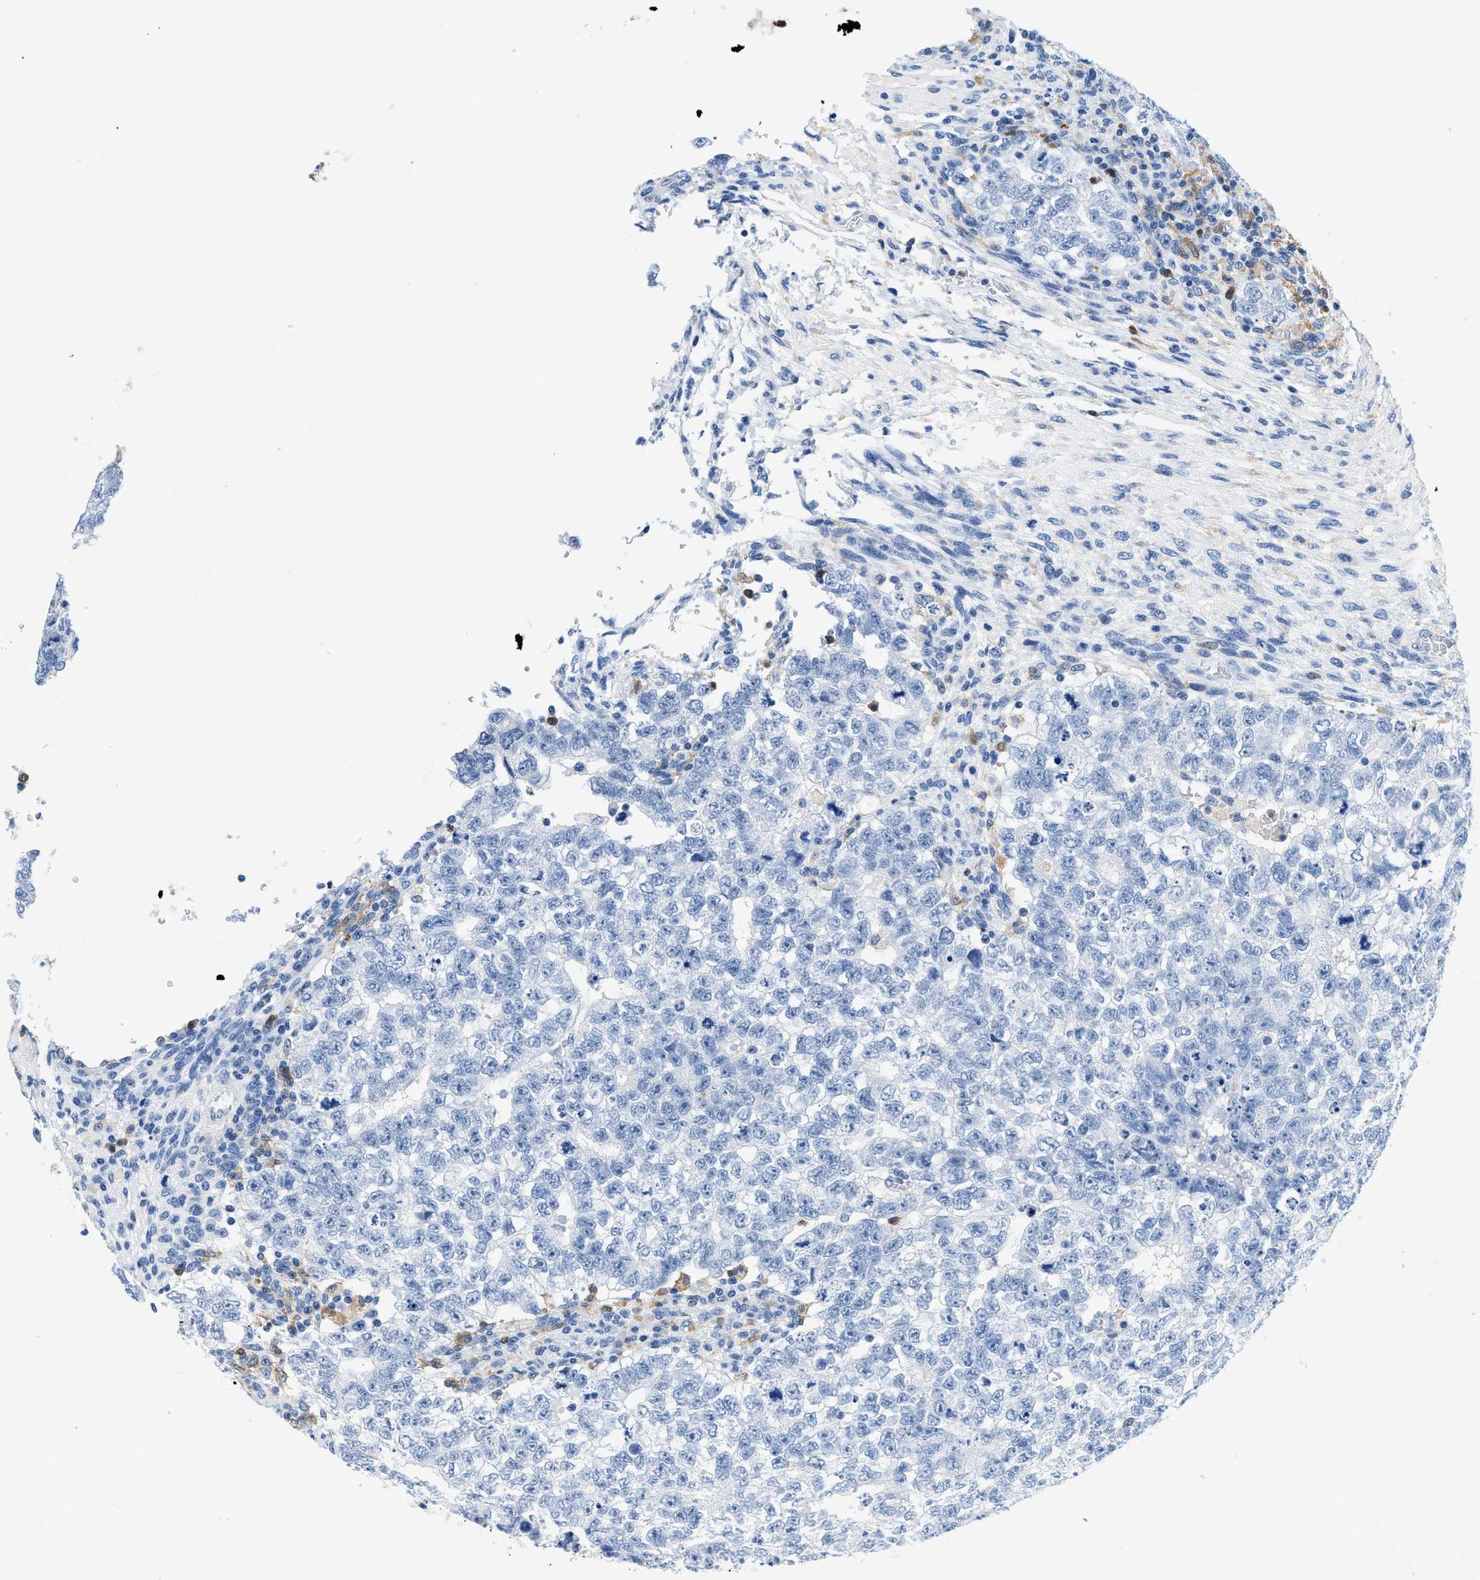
{"staining": {"intensity": "negative", "quantity": "none", "location": "none"}, "tissue": "testis cancer", "cell_type": "Tumor cells", "image_type": "cancer", "snomed": [{"axis": "morphology", "description": "Seminoma, NOS"}, {"axis": "morphology", "description": "Carcinoma, Embryonal, NOS"}, {"axis": "topography", "description": "Testis"}], "caption": "Embryonal carcinoma (testis) was stained to show a protein in brown. There is no significant positivity in tumor cells.", "gene": "GSN", "patient": {"sex": "male", "age": 38}}